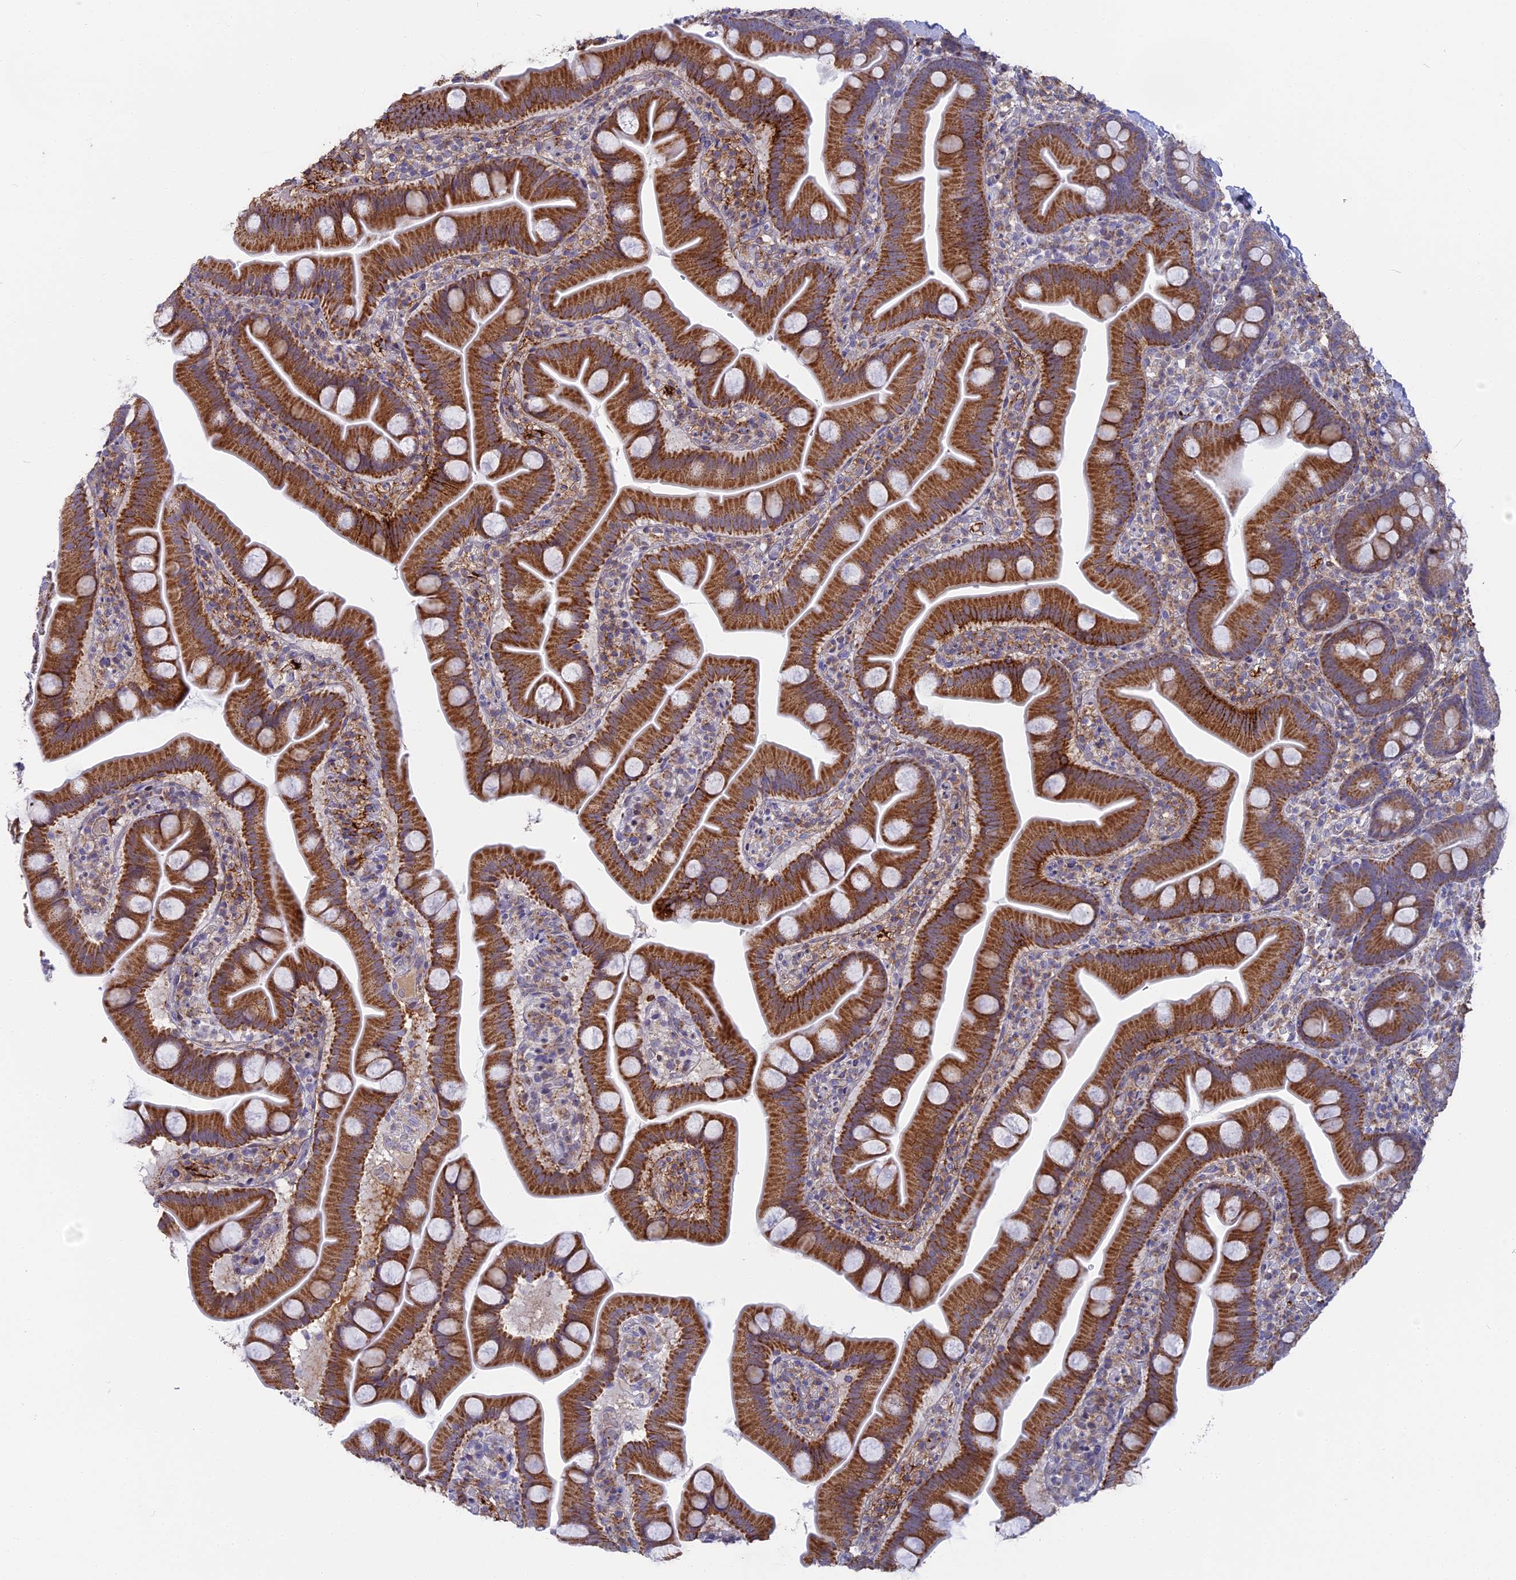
{"staining": {"intensity": "strong", "quantity": ">75%", "location": "cytoplasmic/membranous"}, "tissue": "small intestine", "cell_type": "Glandular cells", "image_type": "normal", "snomed": [{"axis": "morphology", "description": "Normal tissue, NOS"}, {"axis": "topography", "description": "Small intestine"}], "caption": "IHC of unremarkable small intestine shows high levels of strong cytoplasmic/membranous expression in approximately >75% of glandular cells.", "gene": "DTWD1", "patient": {"sex": "female", "age": 68}}